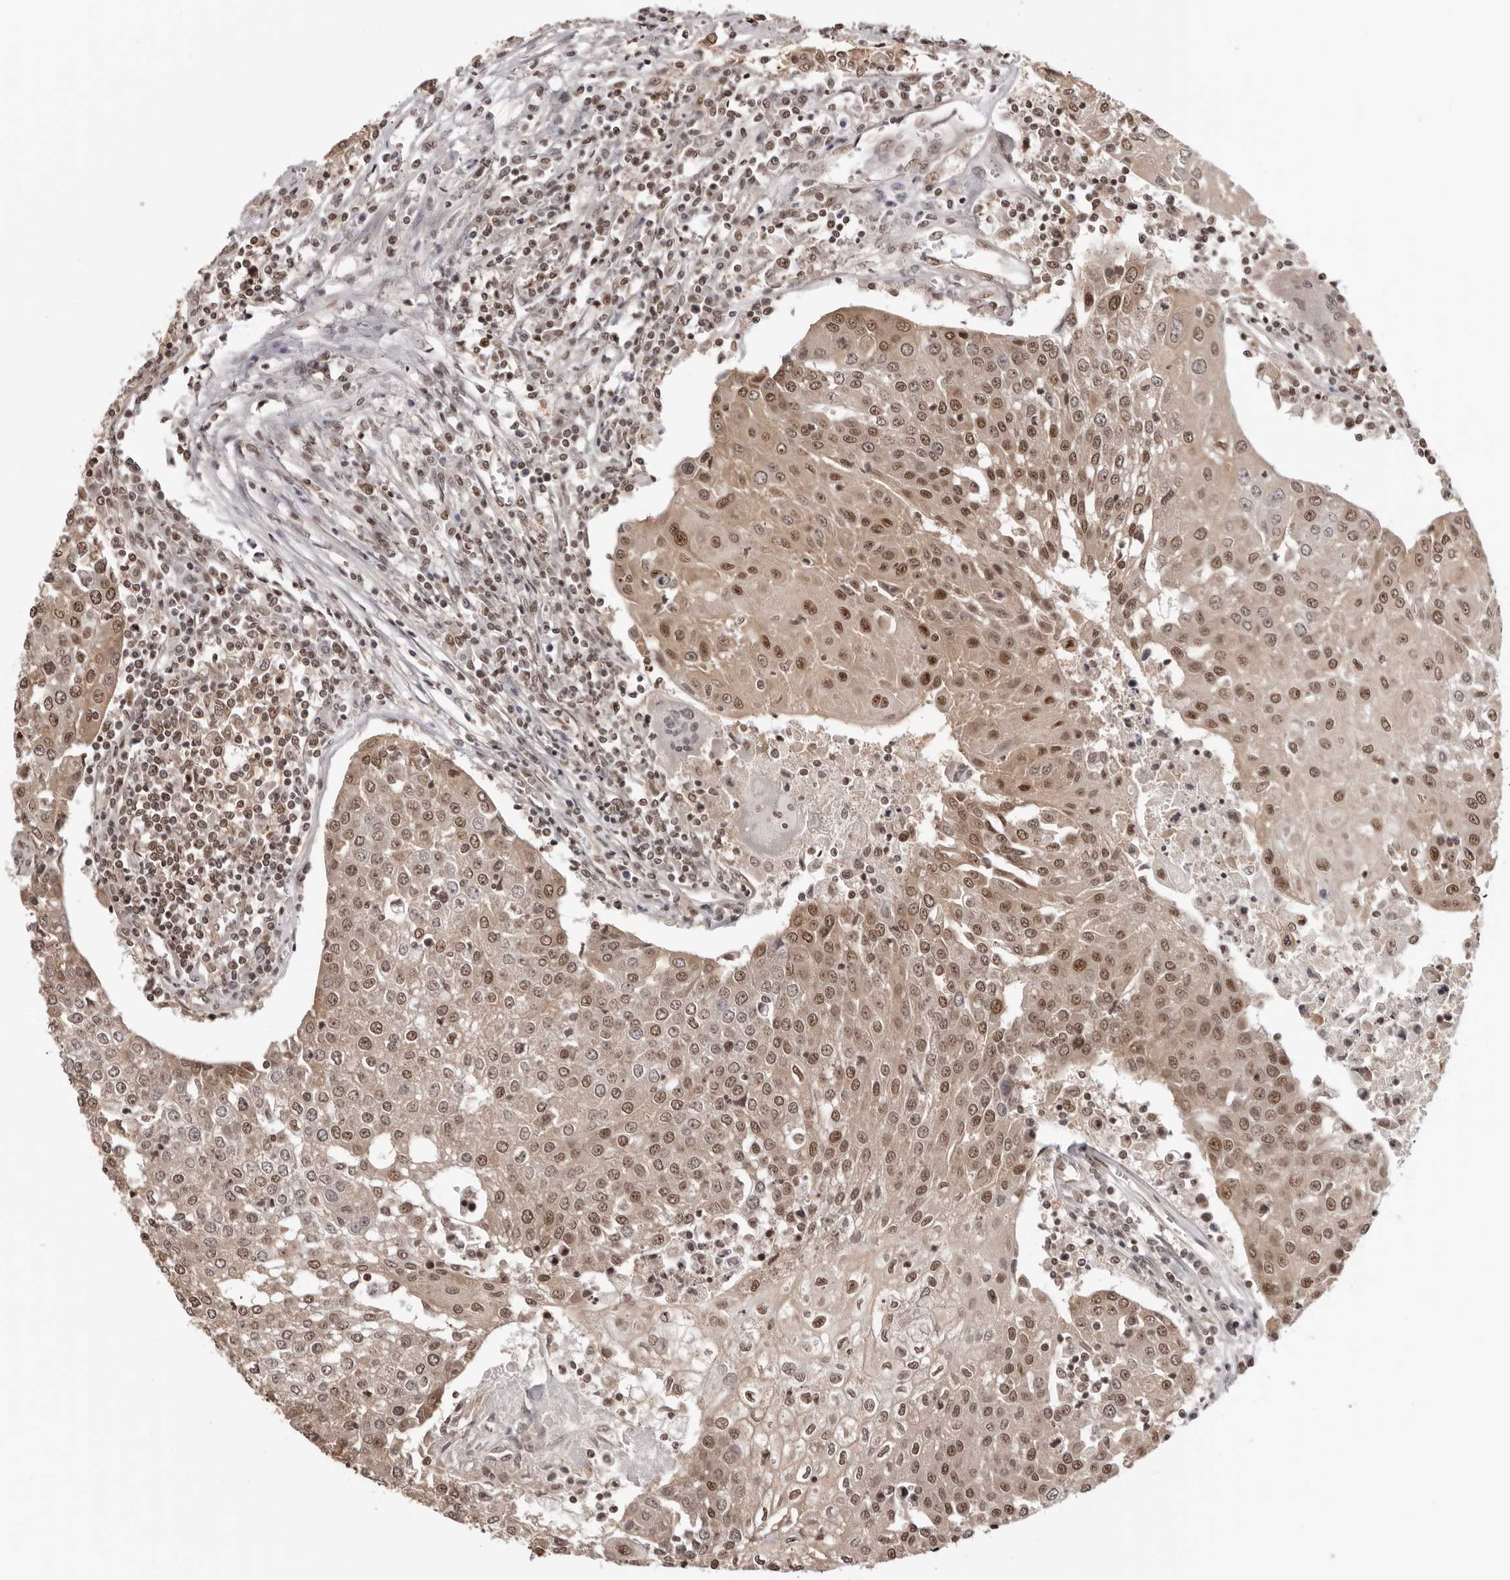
{"staining": {"intensity": "moderate", "quantity": "25%-75%", "location": "nuclear"}, "tissue": "urothelial cancer", "cell_type": "Tumor cells", "image_type": "cancer", "snomed": [{"axis": "morphology", "description": "Urothelial carcinoma, High grade"}, {"axis": "topography", "description": "Urinary bladder"}], "caption": "Human urothelial carcinoma (high-grade) stained with a protein marker reveals moderate staining in tumor cells.", "gene": "SDE2", "patient": {"sex": "female", "age": 85}}